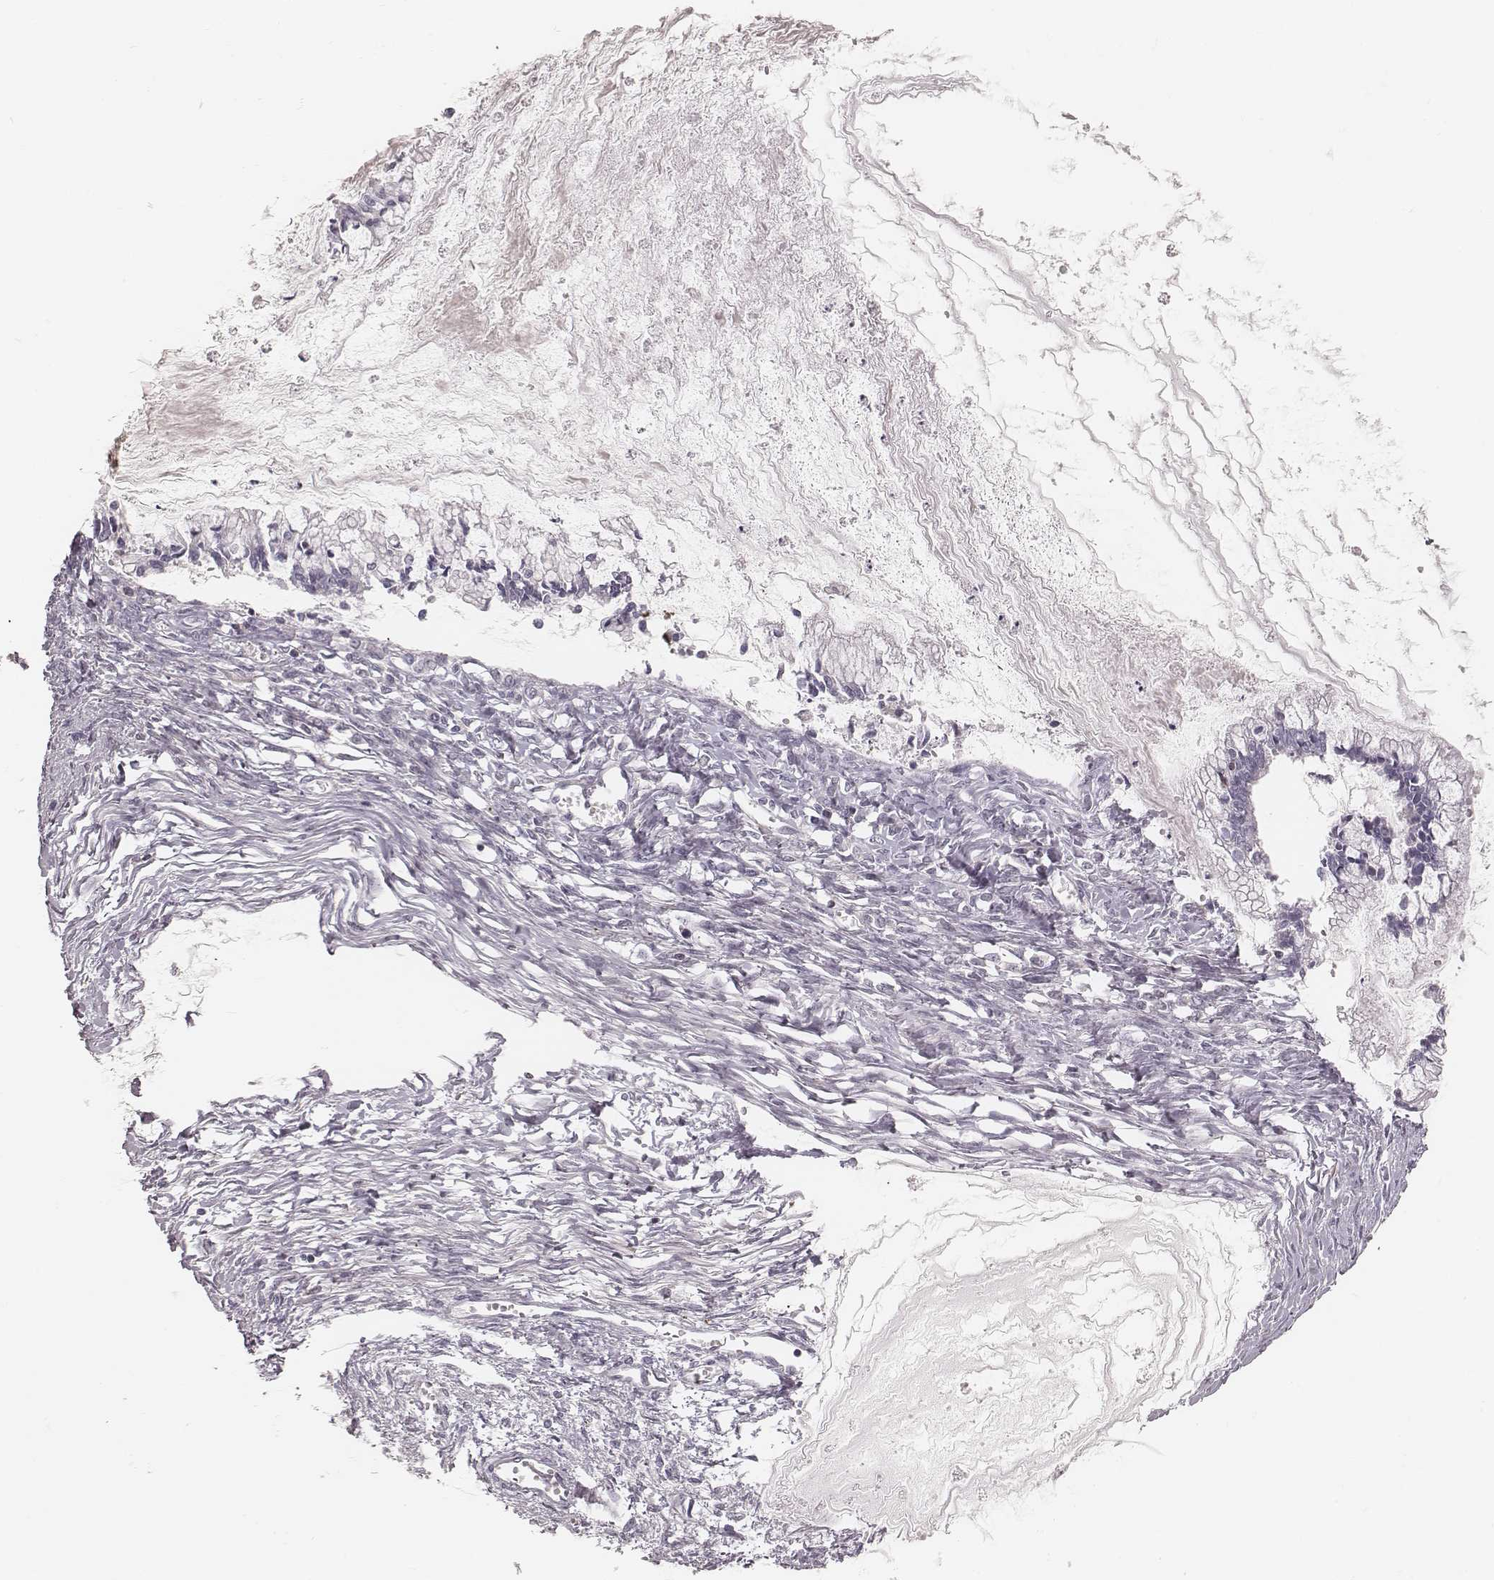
{"staining": {"intensity": "negative", "quantity": "none", "location": "none"}, "tissue": "ovarian cancer", "cell_type": "Tumor cells", "image_type": "cancer", "snomed": [{"axis": "morphology", "description": "Cystadenocarcinoma, mucinous, NOS"}, {"axis": "topography", "description": "Ovary"}], "caption": "Immunohistochemistry (IHC) histopathology image of human ovarian cancer (mucinous cystadenocarcinoma) stained for a protein (brown), which shows no positivity in tumor cells.", "gene": "MSX1", "patient": {"sex": "female", "age": 67}}